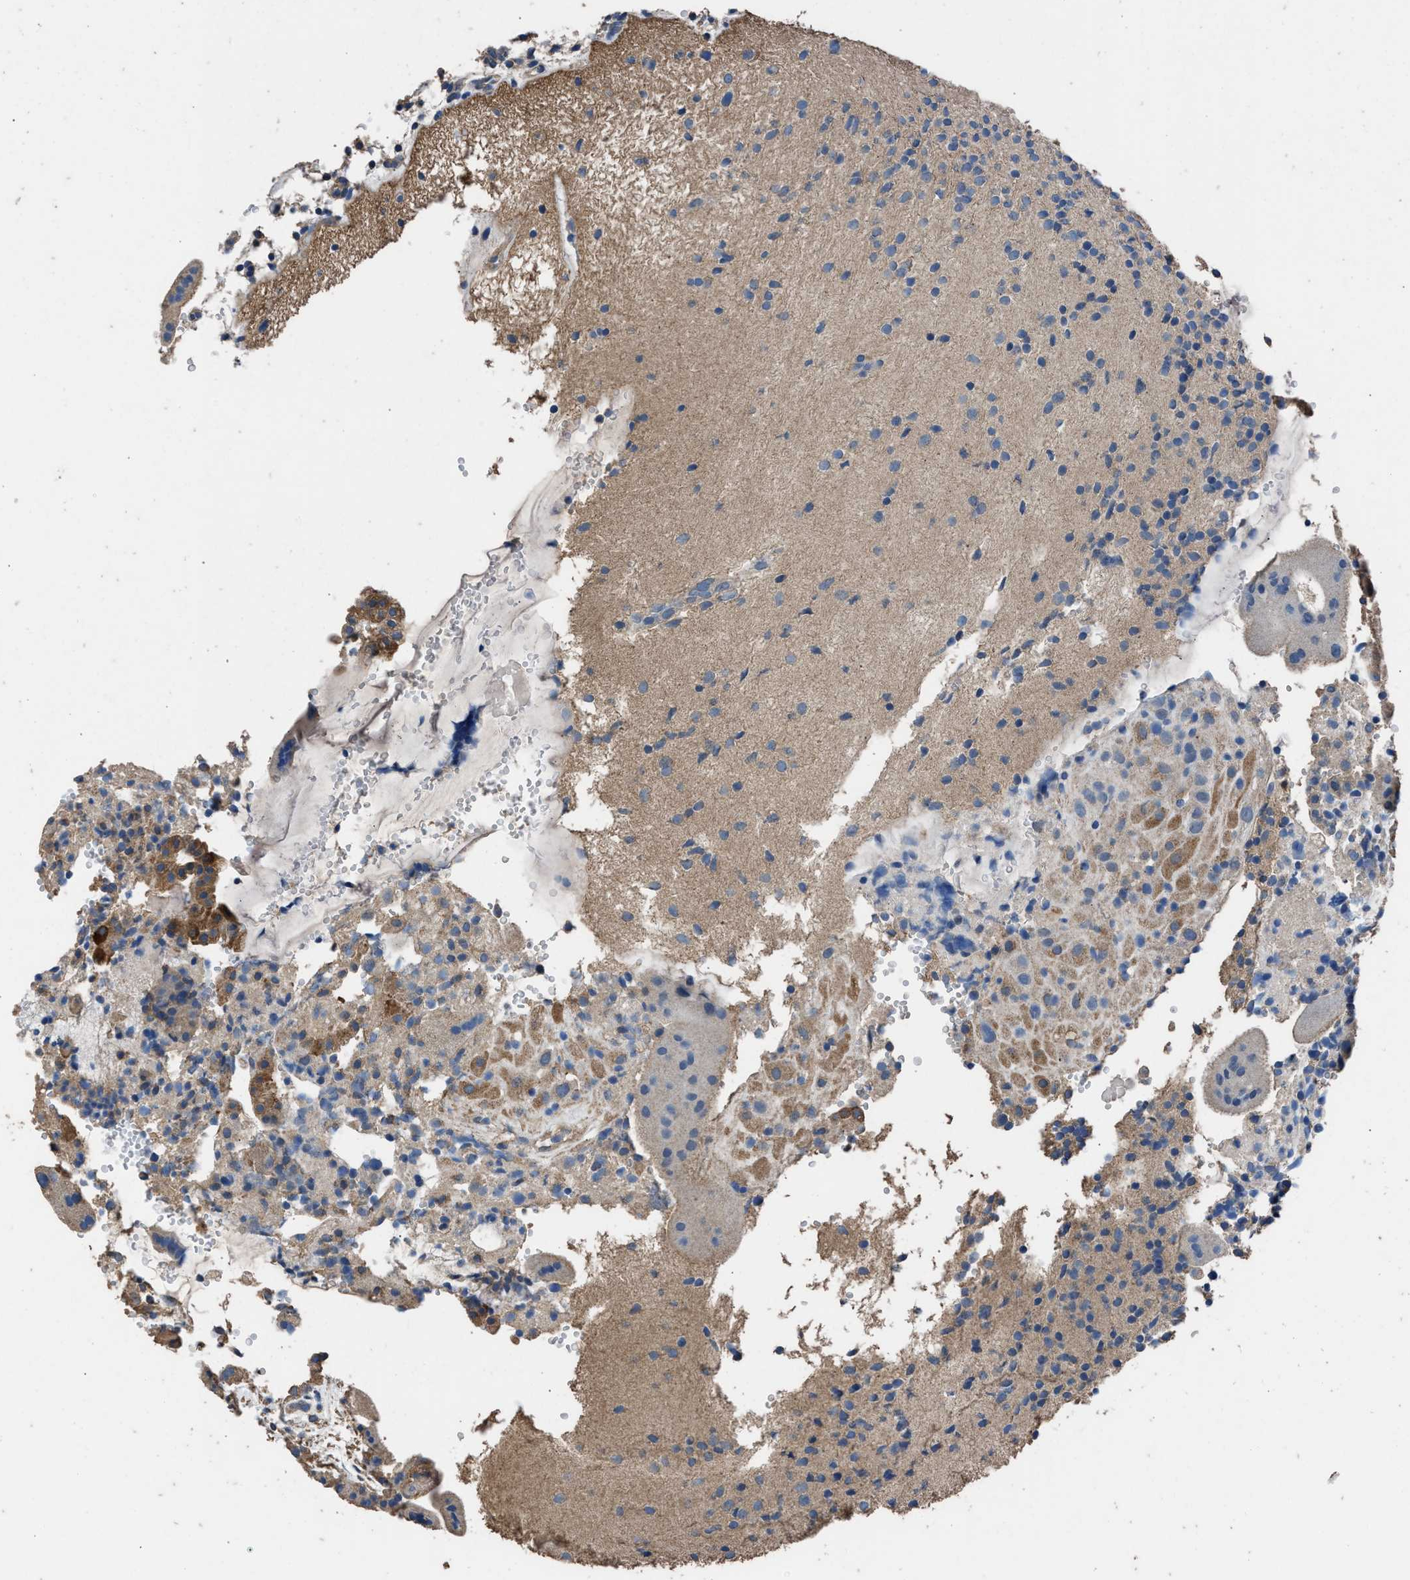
{"staining": {"intensity": "weak", "quantity": ">75%", "location": "cytoplasmic/membranous"}, "tissue": "placenta", "cell_type": "Decidual cells", "image_type": "normal", "snomed": [{"axis": "morphology", "description": "Normal tissue, NOS"}, {"axis": "topography", "description": "Placenta"}], "caption": "Immunohistochemistry (IHC) (DAB (3,3'-diaminobenzidine)) staining of unremarkable placenta reveals weak cytoplasmic/membranous protein positivity in approximately >75% of decidual cells. (DAB IHC, brown staining for protein, blue staining for nuclei).", "gene": "ITSN1", "patient": {"sex": "female", "age": 18}}